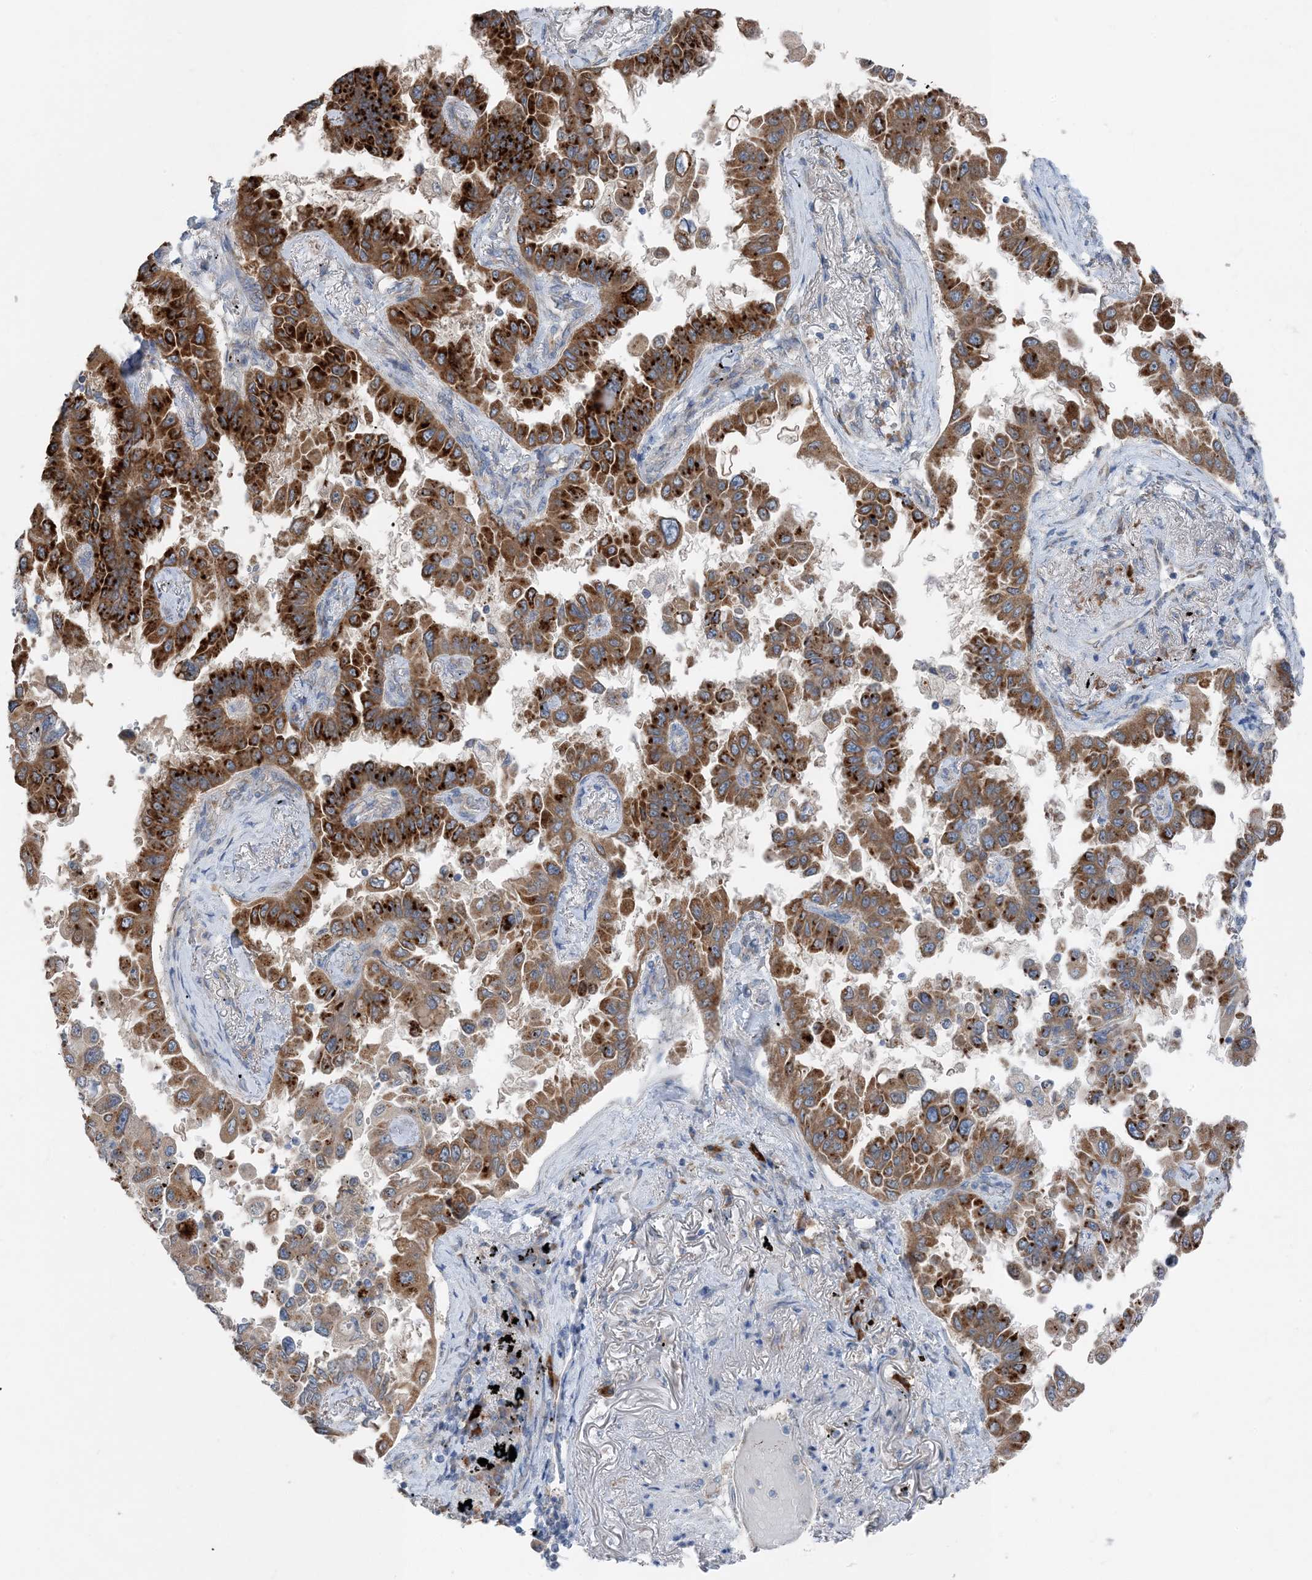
{"staining": {"intensity": "moderate", "quantity": ">75%", "location": "cytoplasmic/membranous"}, "tissue": "lung cancer", "cell_type": "Tumor cells", "image_type": "cancer", "snomed": [{"axis": "morphology", "description": "Adenocarcinoma, NOS"}, {"axis": "topography", "description": "Lung"}], "caption": "Immunohistochemistry (IHC) (DAB (3,3'-diaminobenzidine)) staining of adenocarcinoma (lung) demonstrates moderate cytoplasmic/membranous protein staining in about >75% of tumor cells.", "gene": "DHX30", "patient": {"sex": "female", "age": 67}}